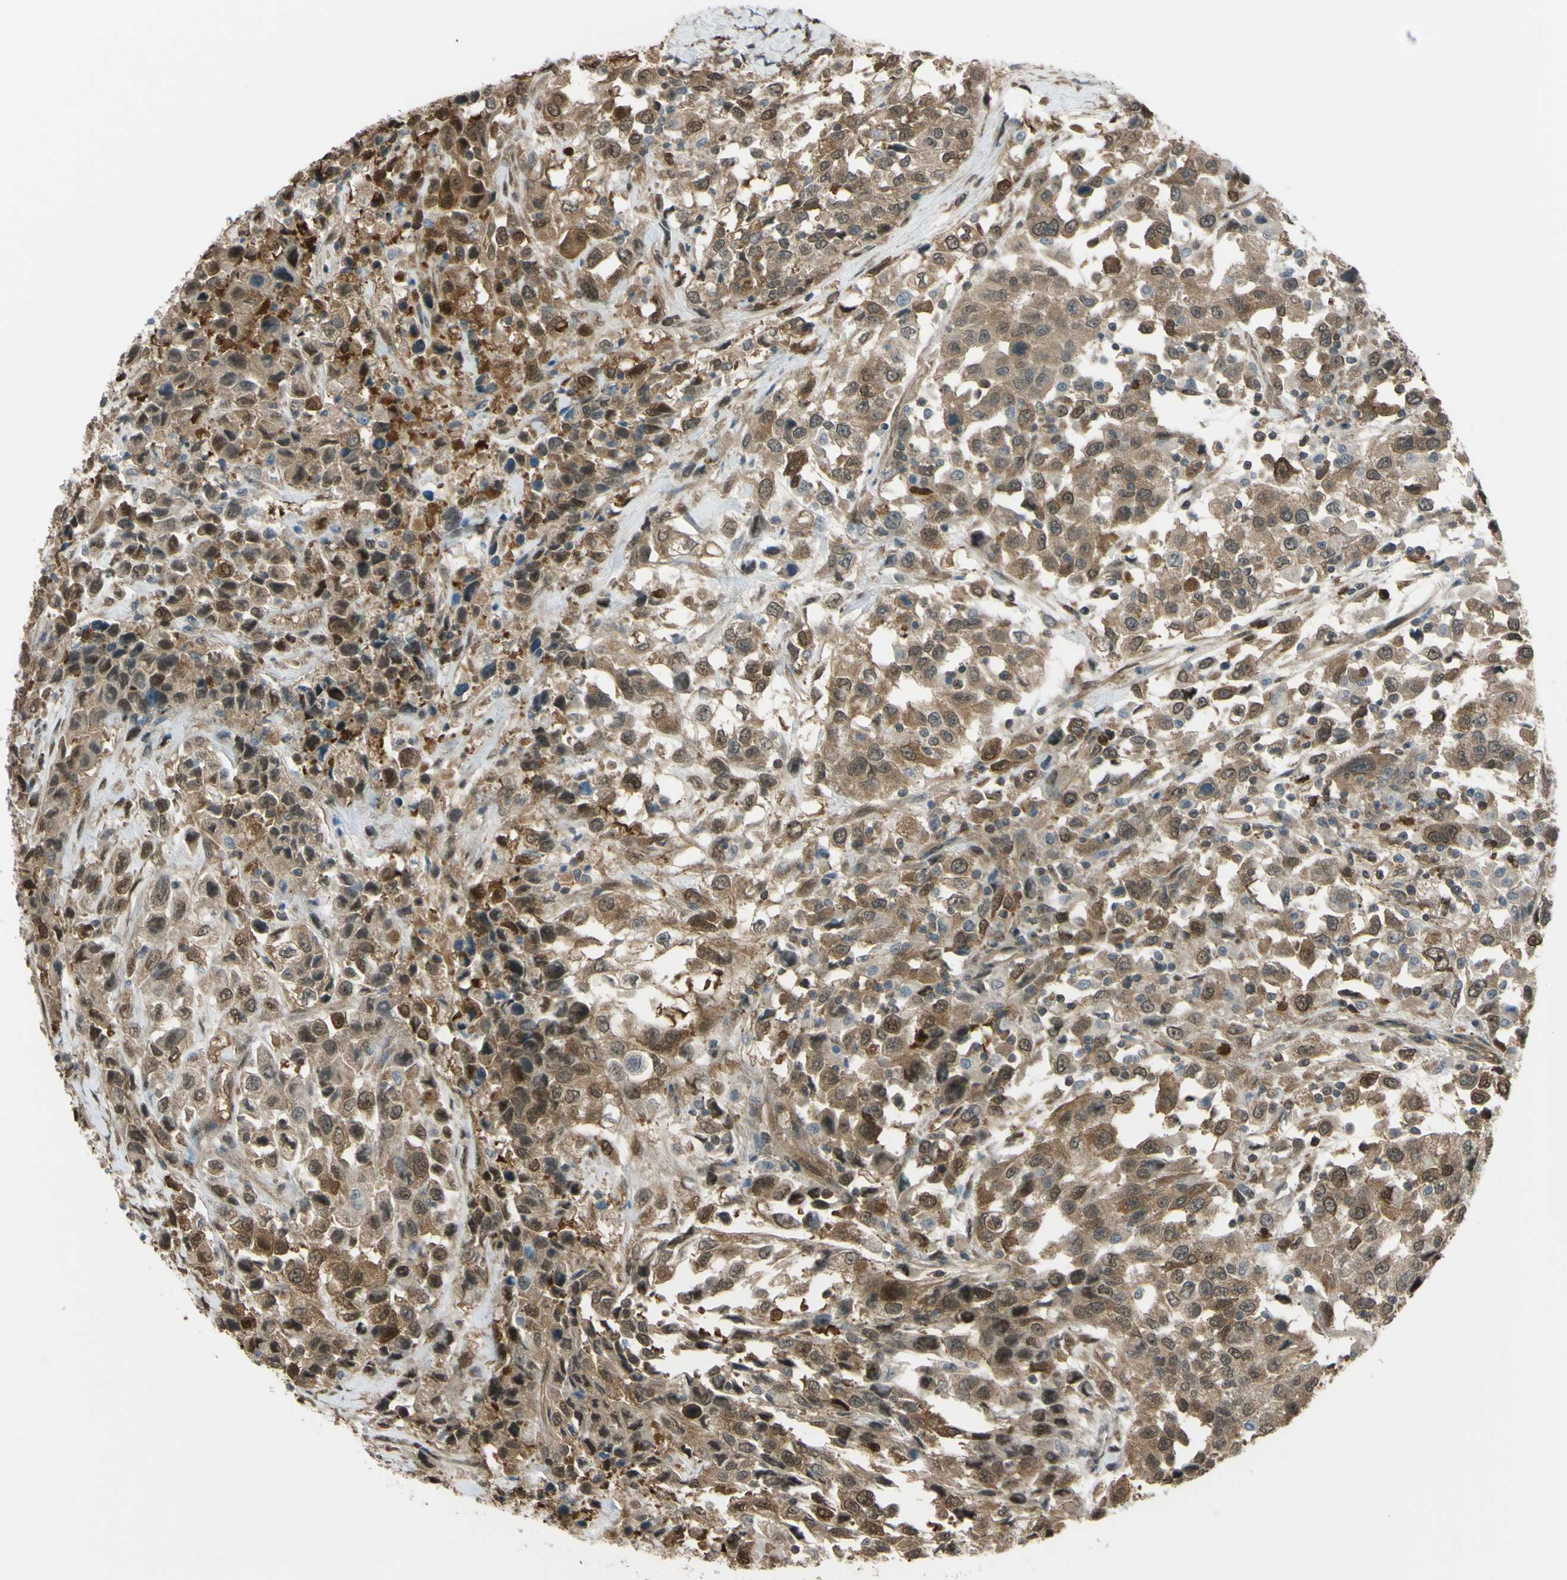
{"staining": {"intensity": "moderate", "quantity": ">75%", "location": "cytoplasmic/membranous"}, "tissue": "urothelial cancer", "cell_type": "Tumor cells", "image_type": "cancer", "snomed": [{"axis": "morphology", "description": "Urothelial carcinoma, High grade"}, {"axis": "topography", "description": "Urinary bladder"}], "caption": "Brown immunohistochemical staining in human high-grade urothelial carcinoma shows moderate cytoplasmic/membranous staining in about >75% of tumor cells. The staining is performed using DAB brown chromogen to label protein expression. The nuclei are counter-stained blue using hematoxylin.", "gene": "YWHAQ", "patient": {"sex": "female", "age": 80}}